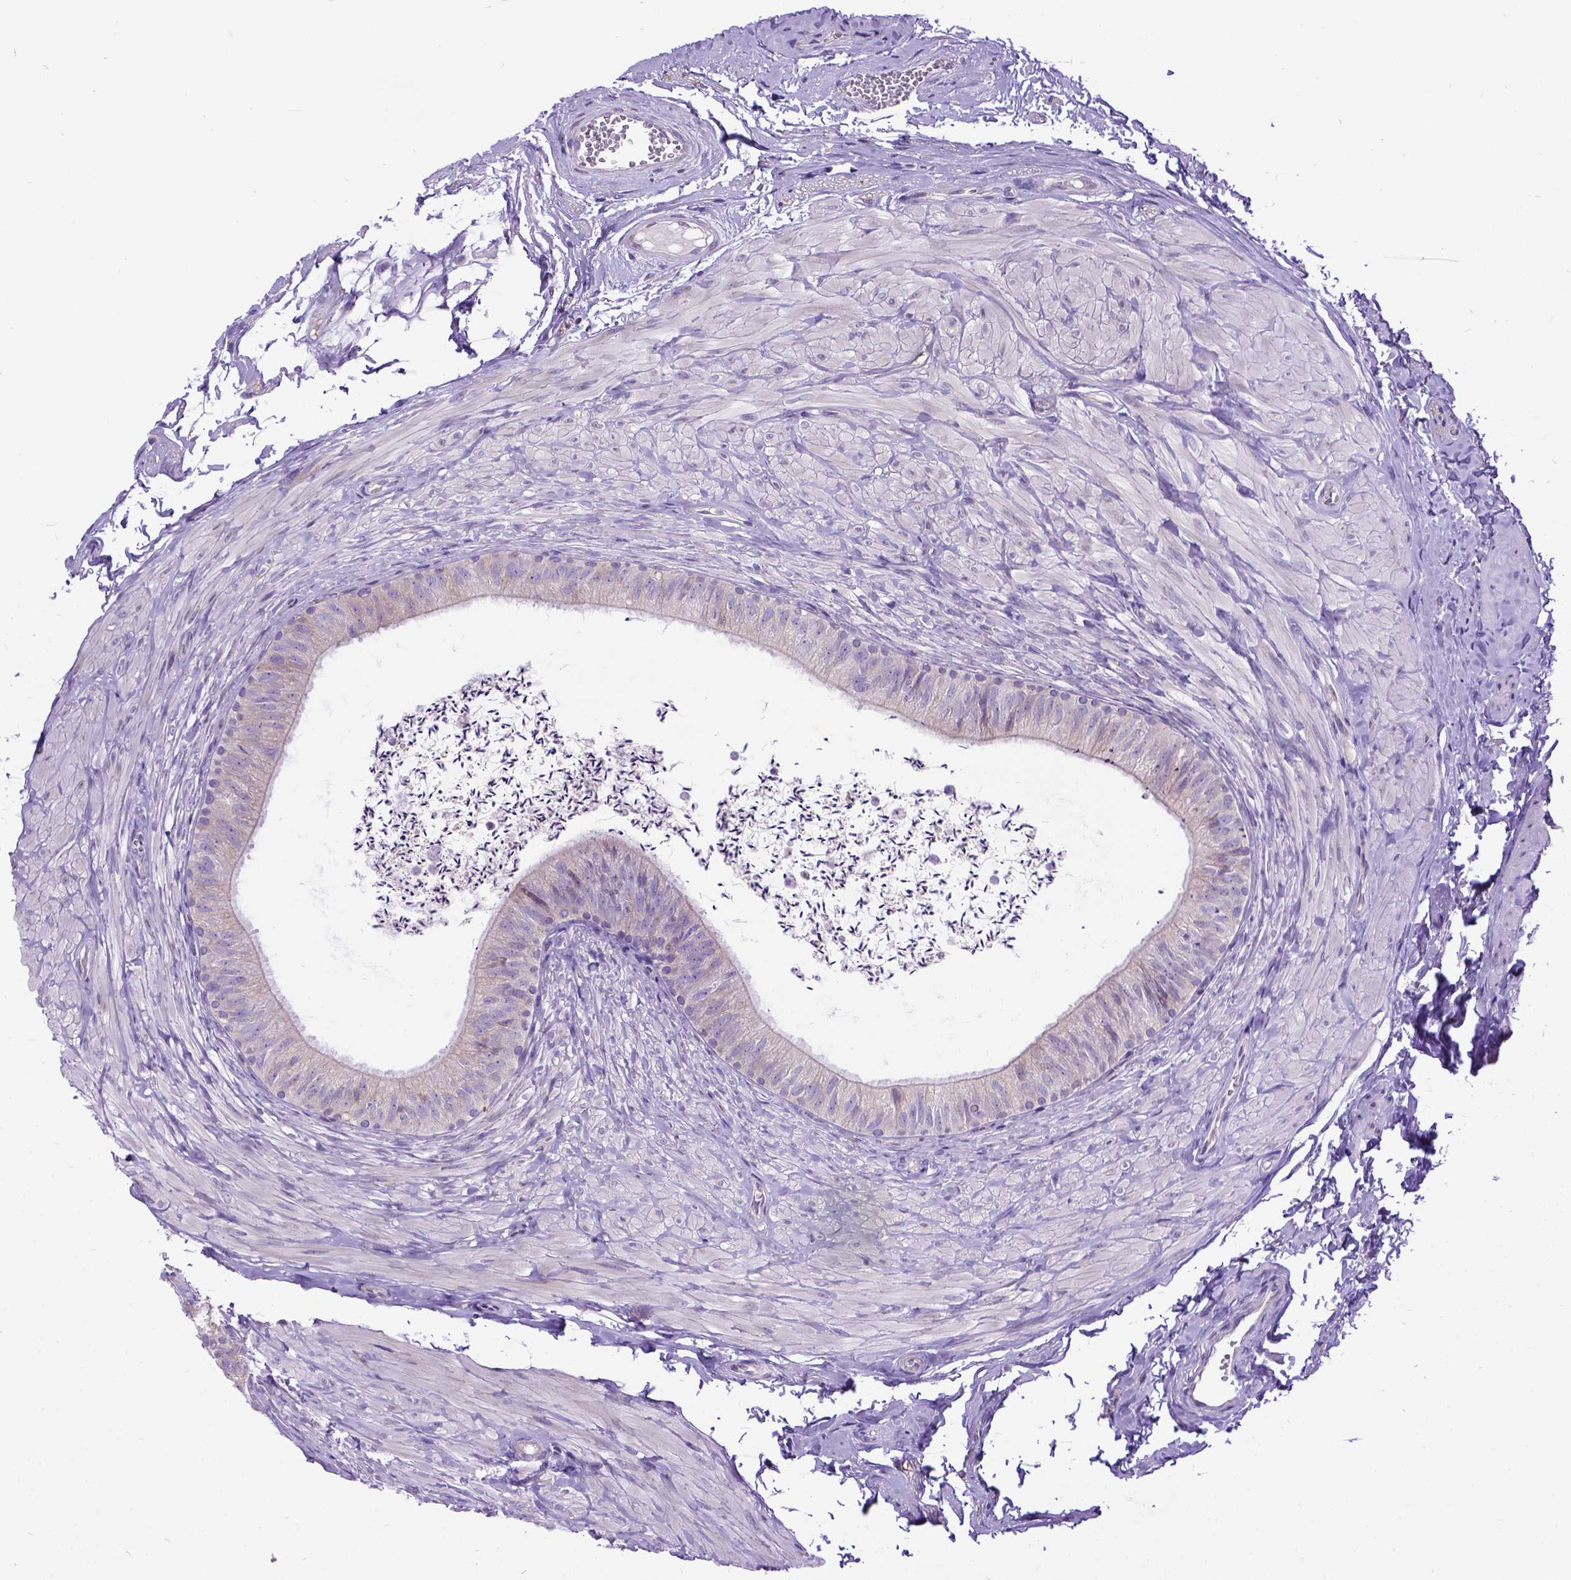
{"staining": {"intensity": "negative", "quantity": "none", "location": "none"}, "tissue": "epididymis", "cell_type": "Glandular cells", "image_type": "normal", "snomed": [{"axis": "morphology", "description": "Normal tissue, NOS"}, {"axis": "topography", "description": "Epididymis, spermatic cord, NOS"}, {"axis": "topography", "description": "Epididymis"}, {"axis": "topography", "description": "Peripheral nerve tissue"}], "caption": "The micrograph shows no significant staining in glandular cells of epididymis.", "gene": "CFAP54", "patient": {"sex": "male", "age": 29}}